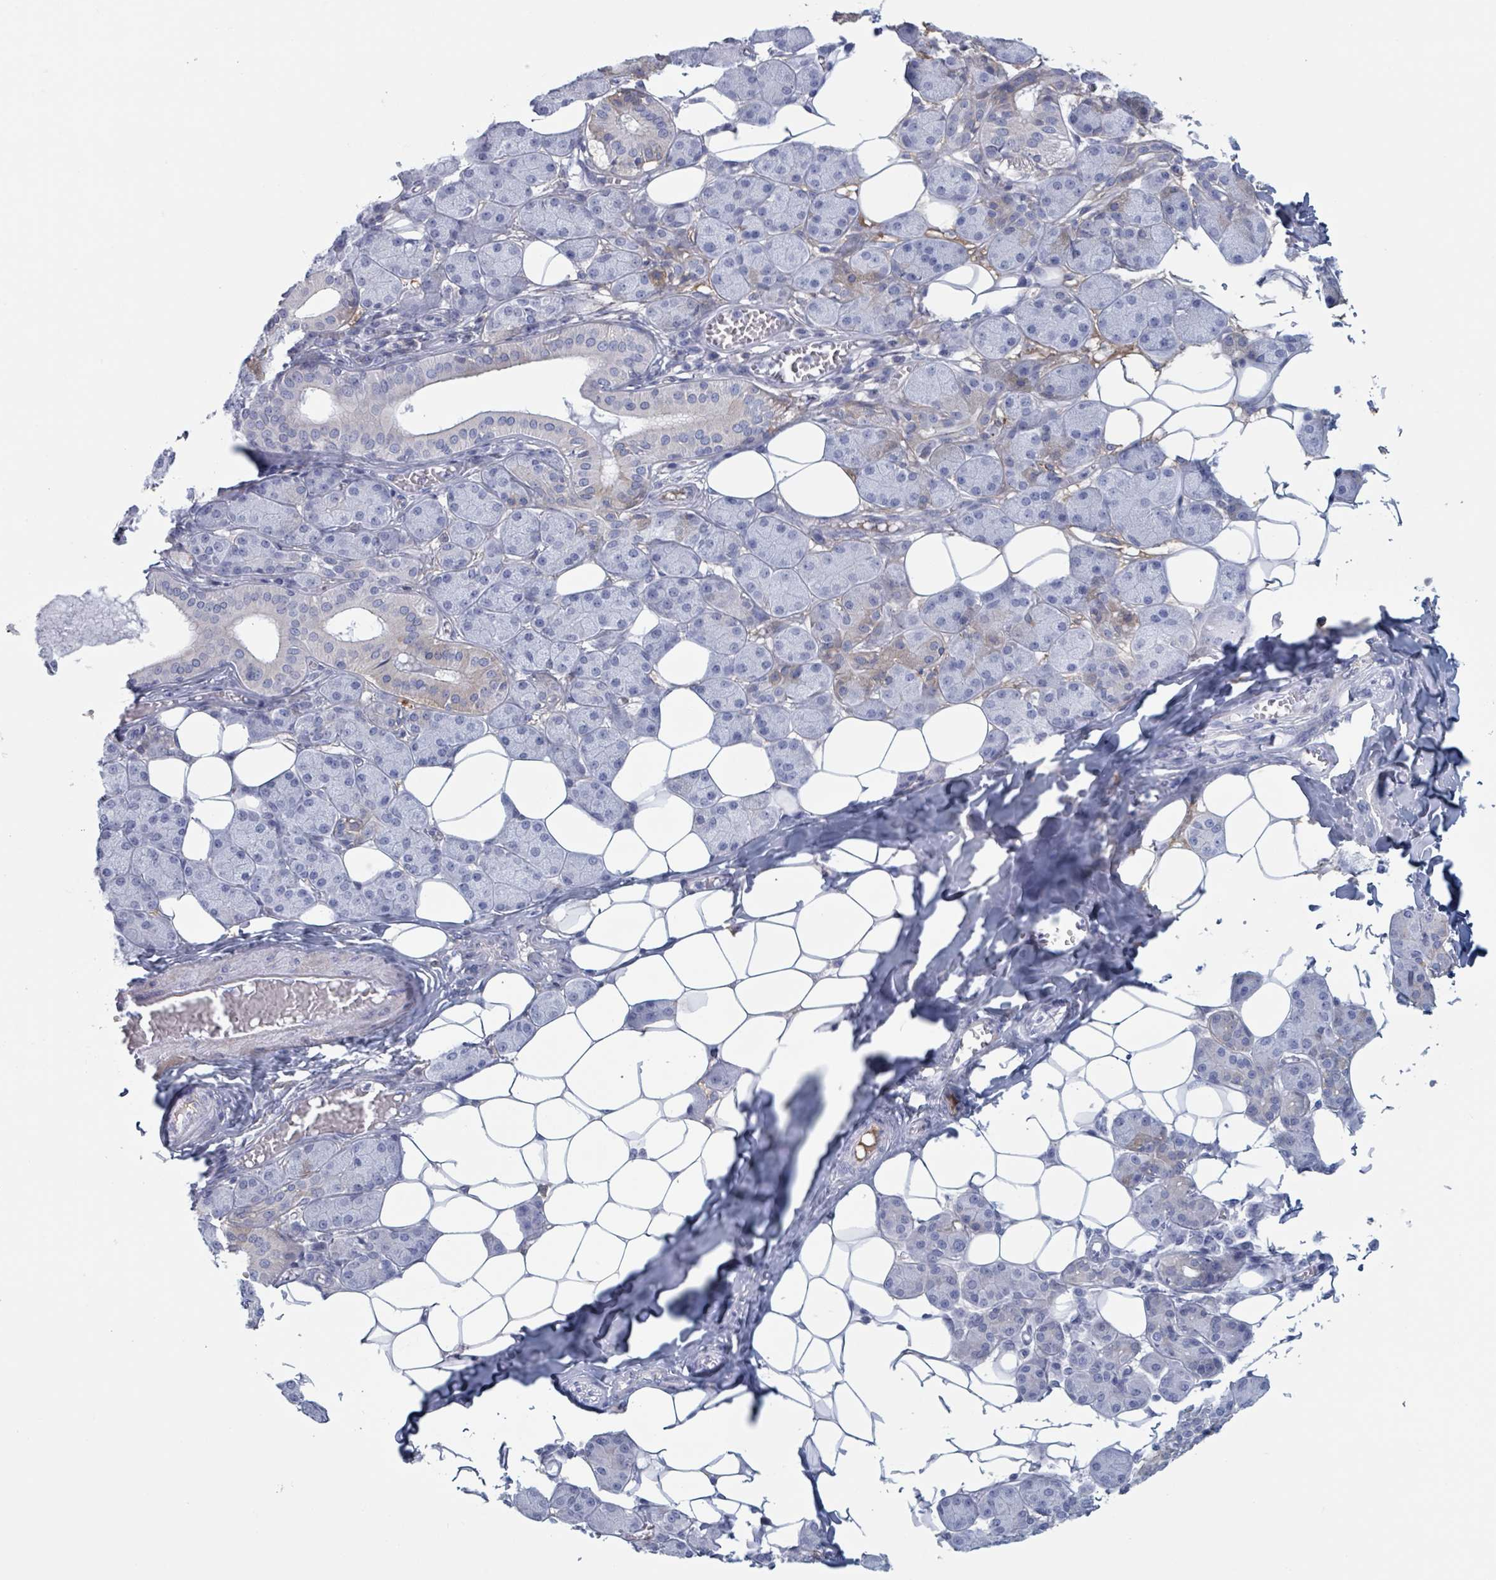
{"staining": {"intensity": "negative", "quantity": "none", "location": "none"}, "tissue": "salivary gland", "cell_type": "Glandular cells", "image_type": "normal", "snomed": [{"axis": "morphology", "description": "Normal tissue, NOS"}, {"axis": "topography", "description": "Salivary gland"}], "caption": "High magnification brightfield microscopy of normal salivary gland stained with DAB (brown) and counterstained with hematoxylin (blue): glandular cells show no significant positivity. The staining was performed using DAB (3,3'-diaminobenzidine) to visualize the protein expression in brown, while the nuclei were stained in blue with hematoxylin (Magnification: 20x).", "gene": "KLK4", "patient": {"sex": "female", "age": 33}}